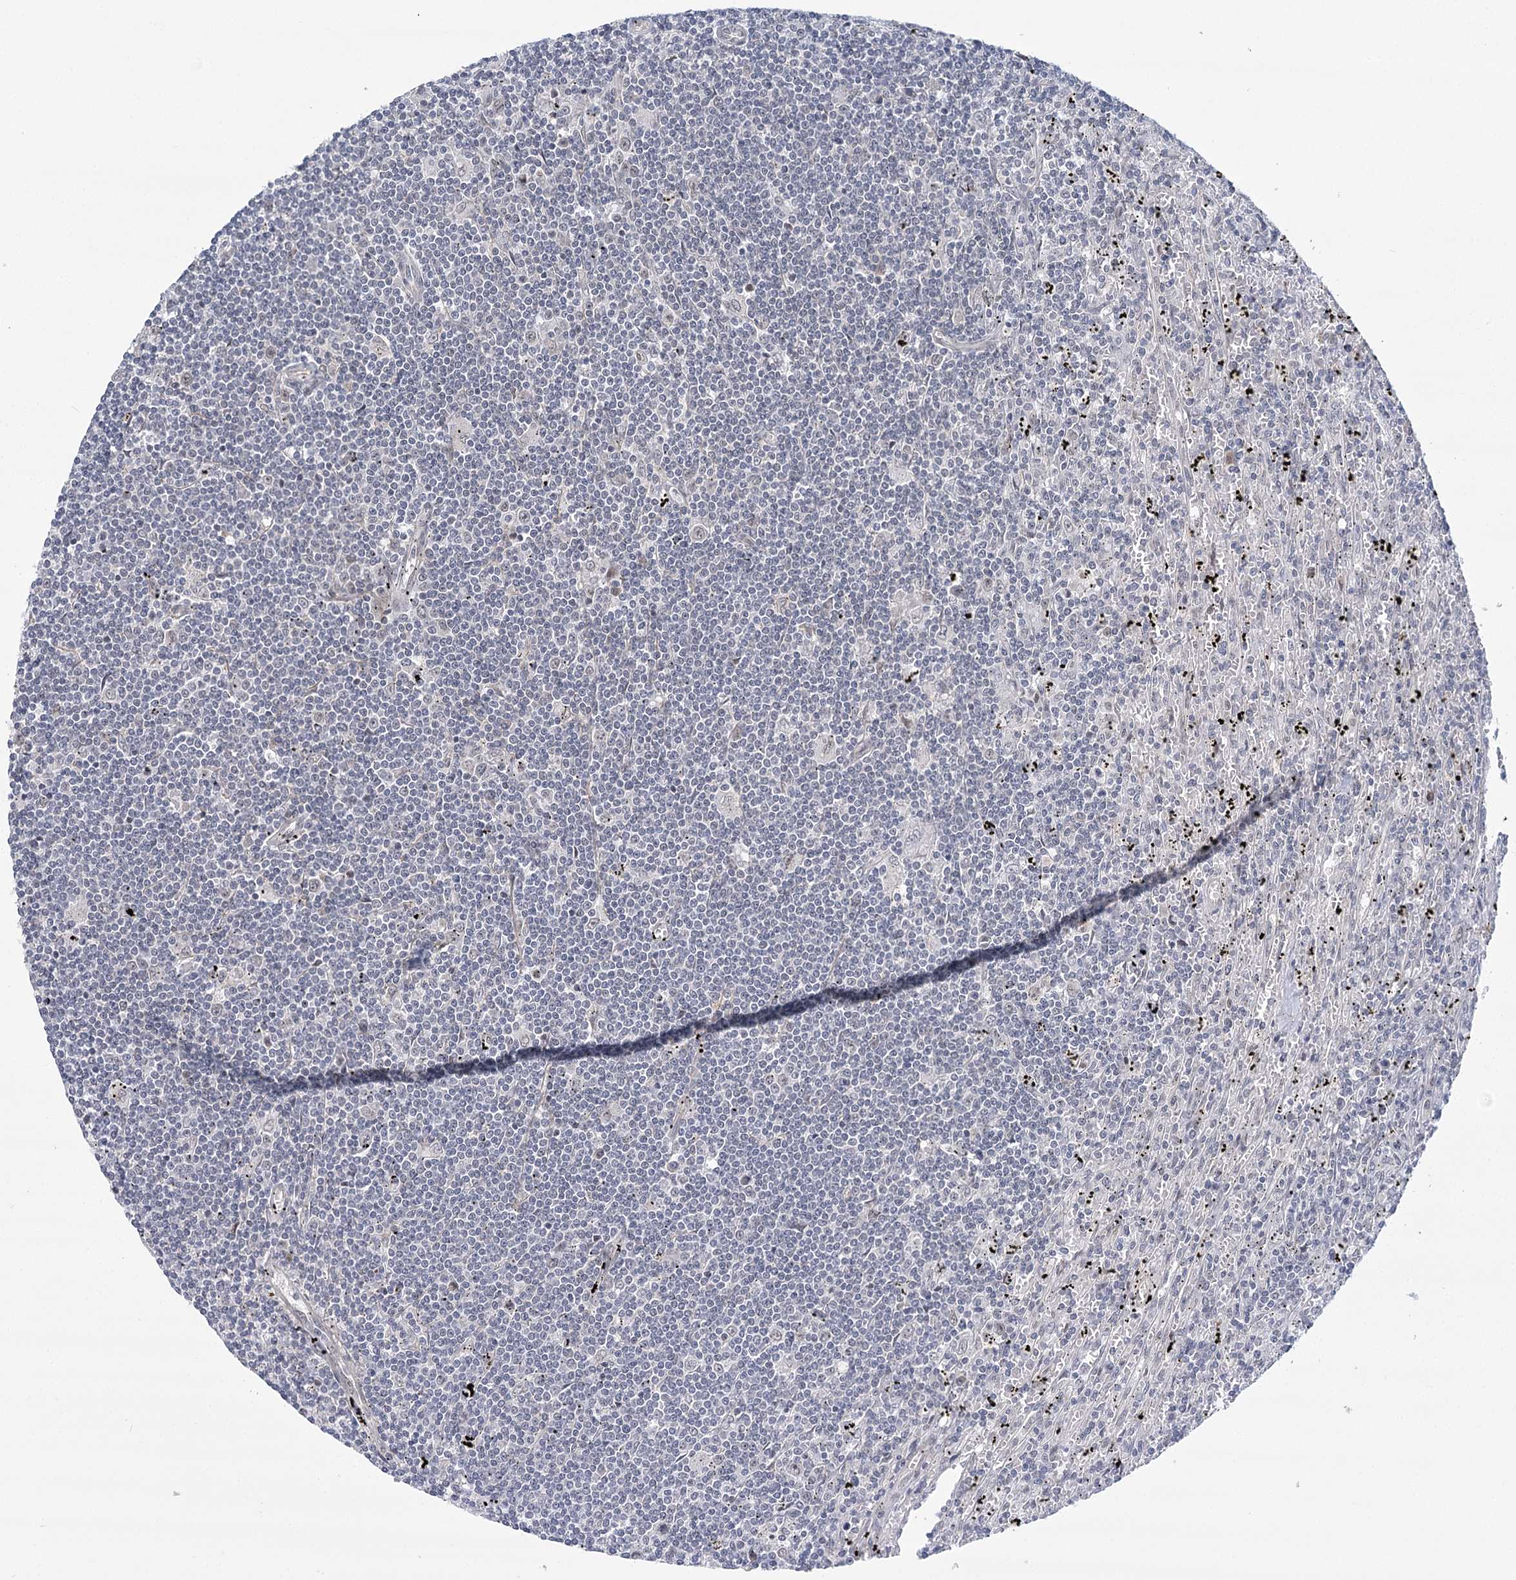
{"staining": {"intensity": "negative", "quantity": "none", "location": "none"}, "tissue": "lymphoma", "cell_type": "Tumor cells", "image_type": "cancer", "snomed": [{"axis": "morphology", "description": "Malignant lymphoma, non-Hodgkin's type, Low grade"}, {"axis": "topography", "description": "Spleen"}], "caption": "An immunohistochemistry (IHC) image of malignant lymphoma, non-Hodgkin's type (low-grade) is shown. There is no staining in tumor cells of malignant lymphoma, non-Hodgkin's type (low-grade).", "gene": "MED28", "patient": {"sex": "male", "age": 76}}